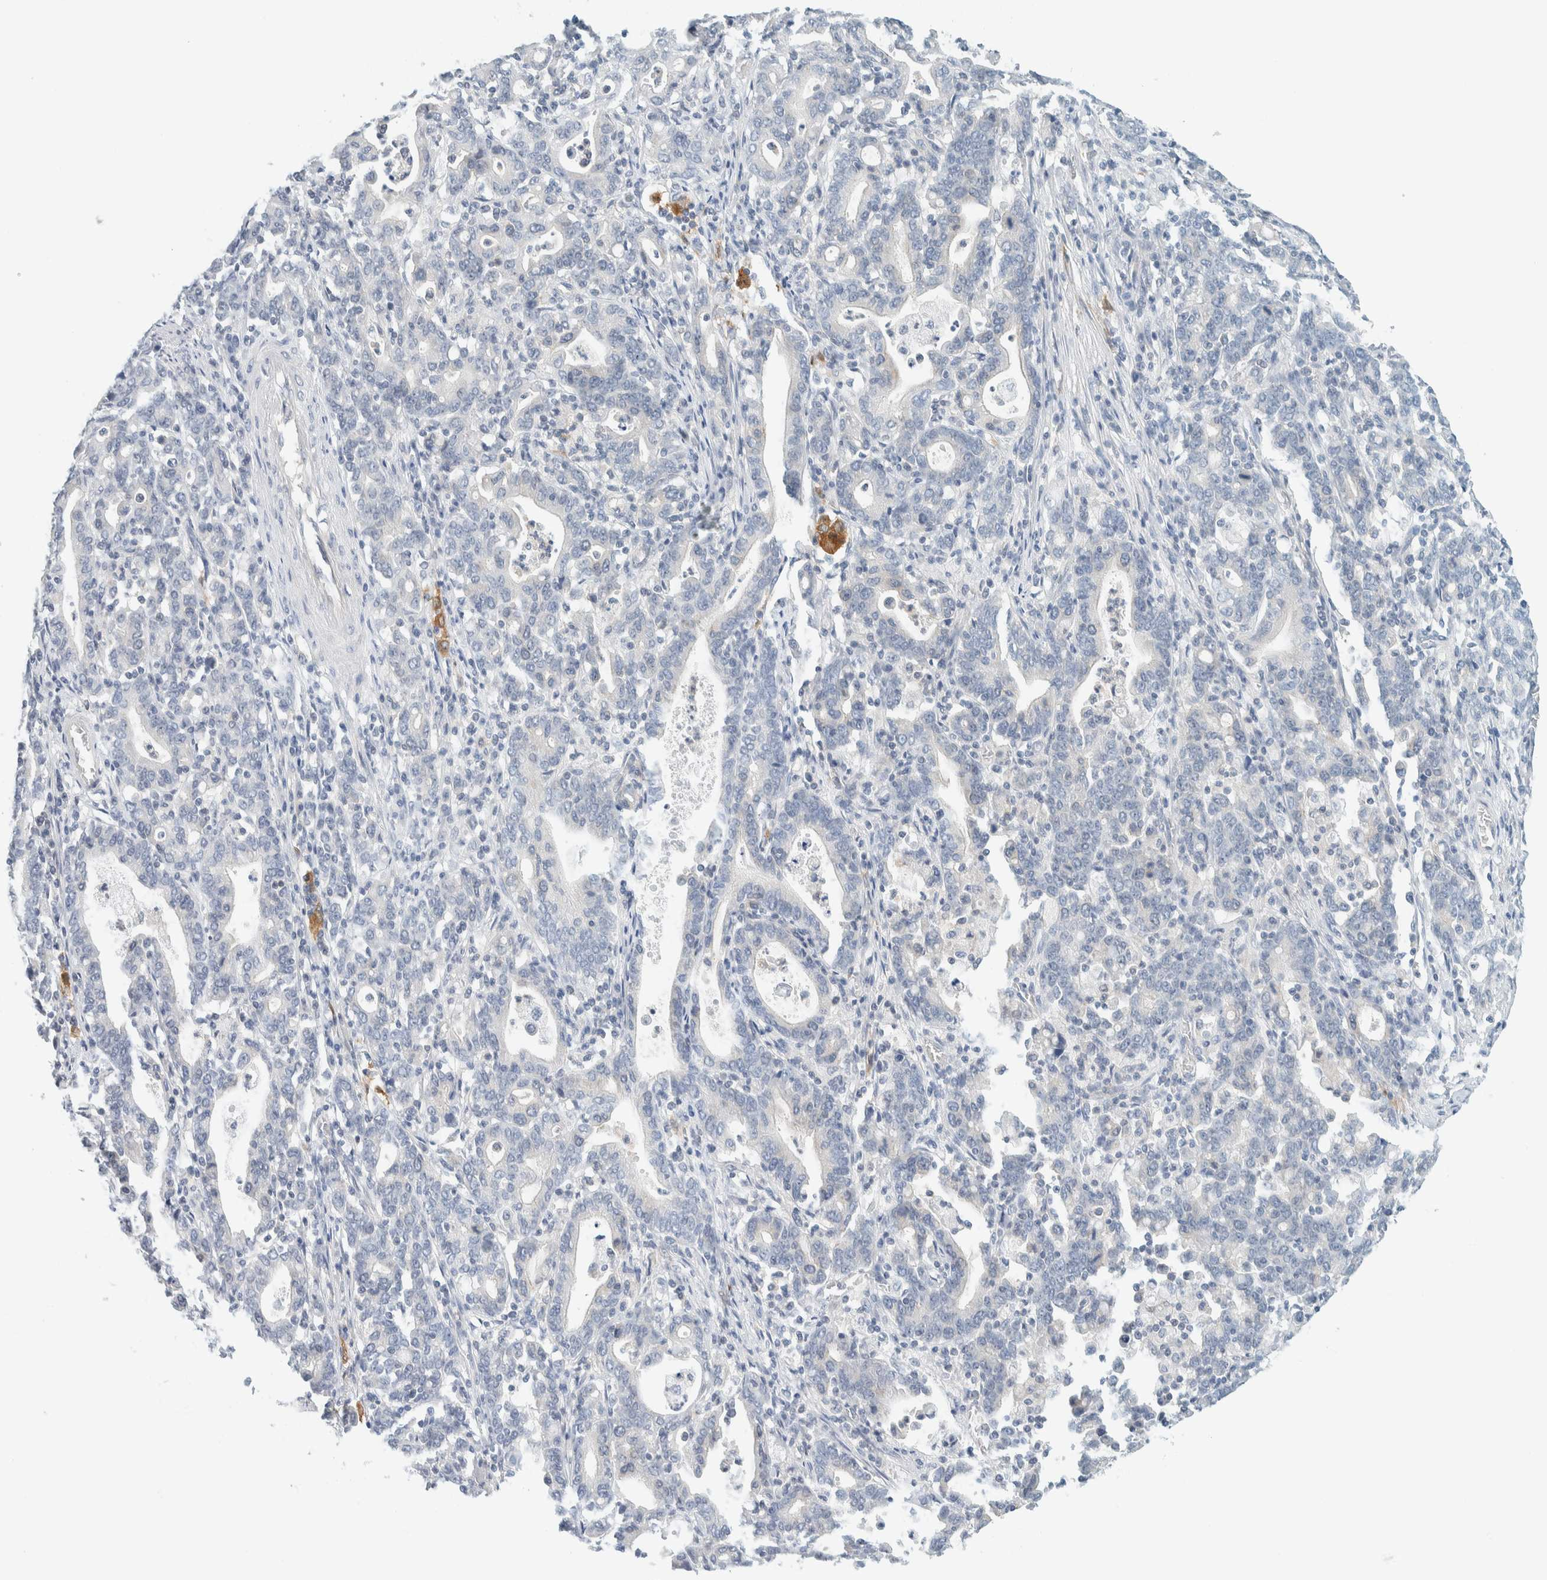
{"staining": {"intensity": "negative", "quantity": "none", "location": "none"}, "tissue": "stomach cancer", "cell_type": "Tumor cells", "image_type": "cancer", "snomed": [{"axis": "morphology", "description": "Adenocarcinoma, NOS"}, {"axis": "topography", "description": "Stomach, upper"}], "caption": "A high-resolution image shows IHC staining of stomach adenocarcinoma, which displays no significant positivity in tumor cells. (Stains: DAB immunohistochemistry (IHC) with hematoxylin counter stain, Microscopy: brightfield microscopy at high magnification).", "gene": "NDE1", "patient": {"sex": "male", "age": 69}}